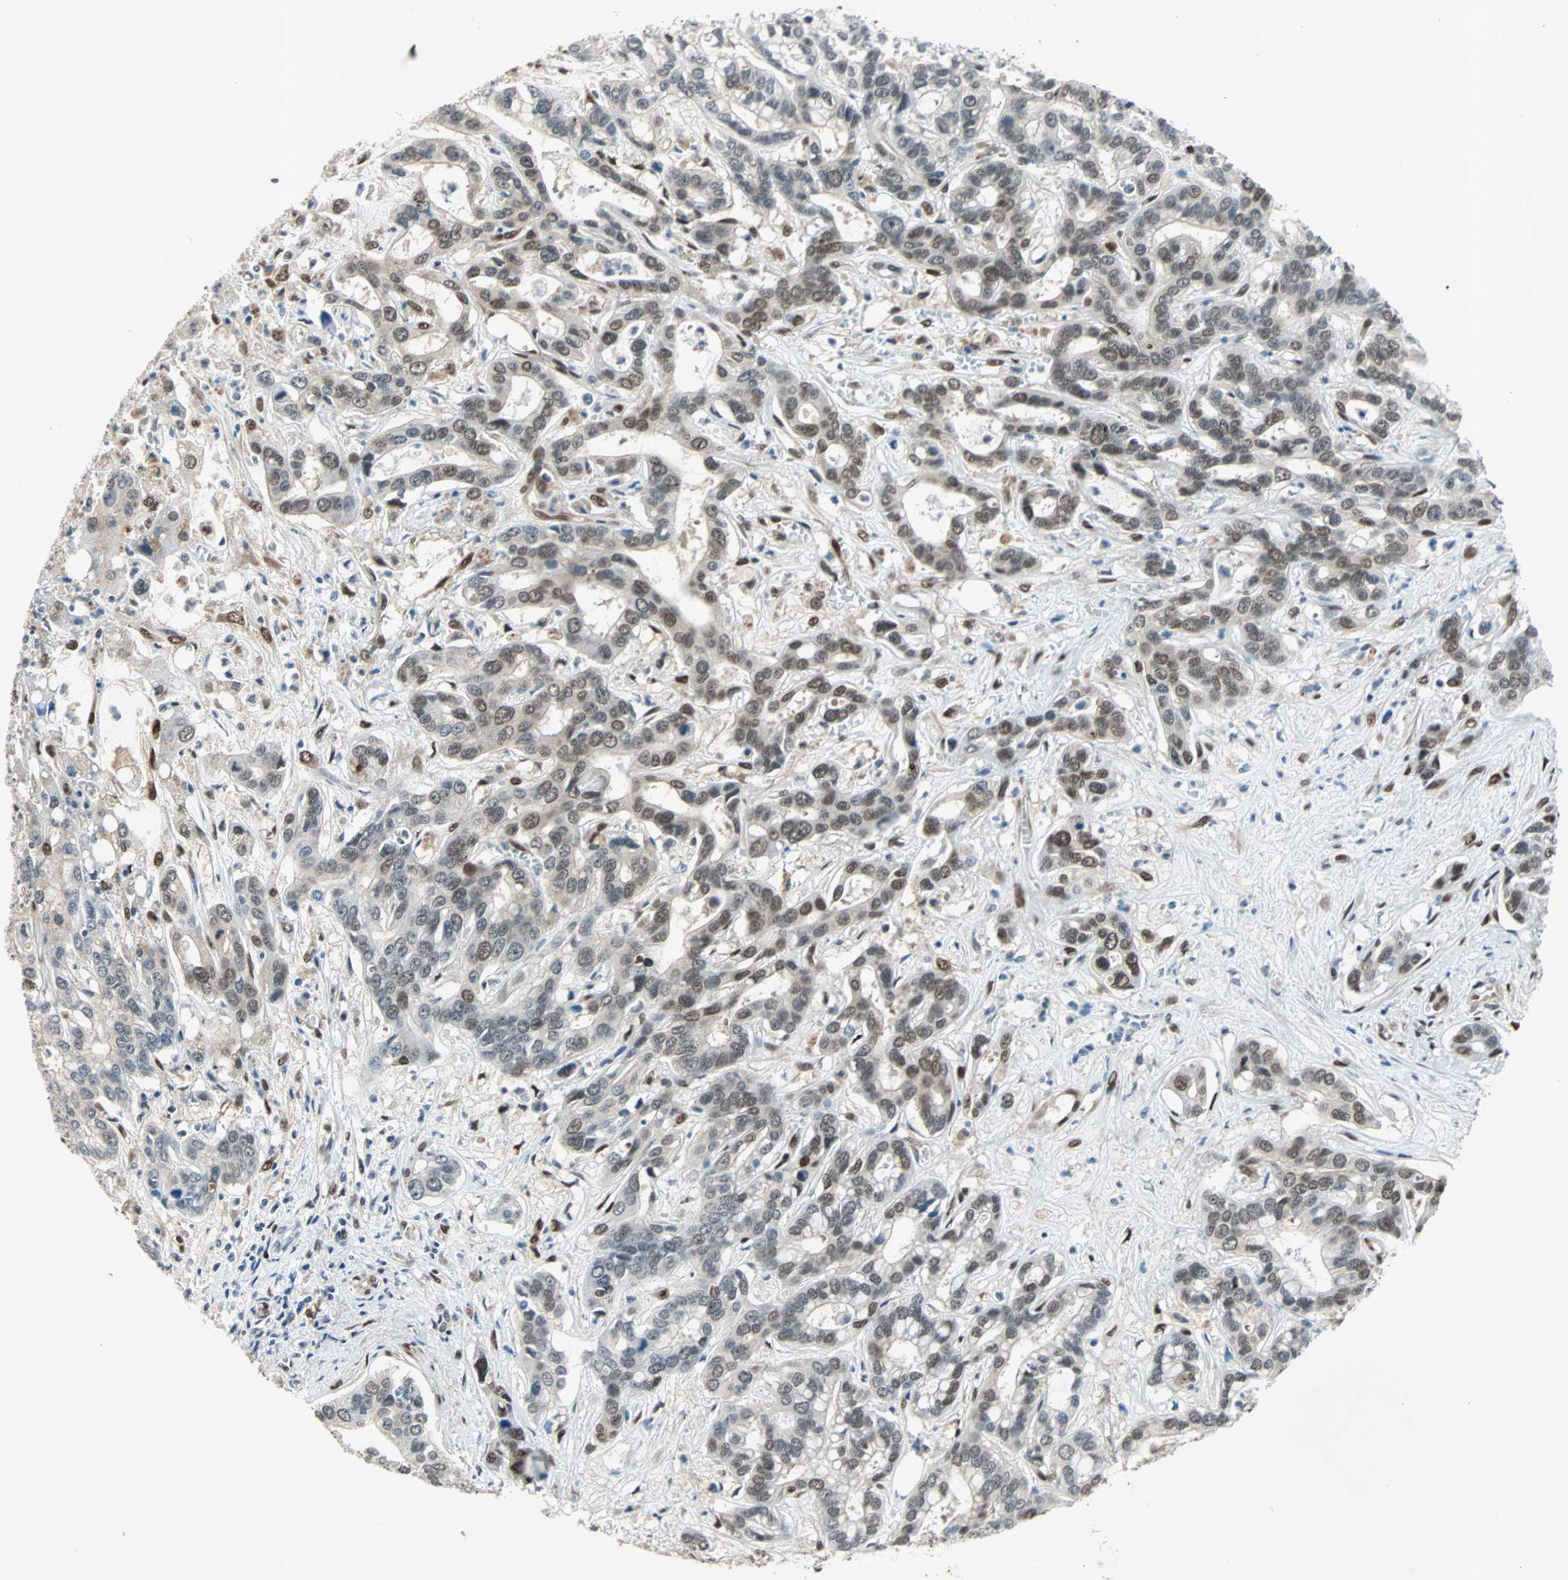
{"staining": {"intensity": "moderate", "quantity": "<25%", "location": "nuclear"}, "tissue": "liver cancer", "cell_type": "Tumor cells", "image_type": "cancer", "snomed": [{"axis": "morphology", "description": "Cholangiocarcinoma"}, {"axis": "topography", "description": "Liver"}], "caption": "Immunohistochemistry (IHC) histopathology image of human liver cholangiocarcinoma stained for a protein (brown), which reveals low levels of moderate nuclear positivity in about <25% of tumor cells.", "gene": "WWTR1", "patient": {"sex": "female", "age": 65}}